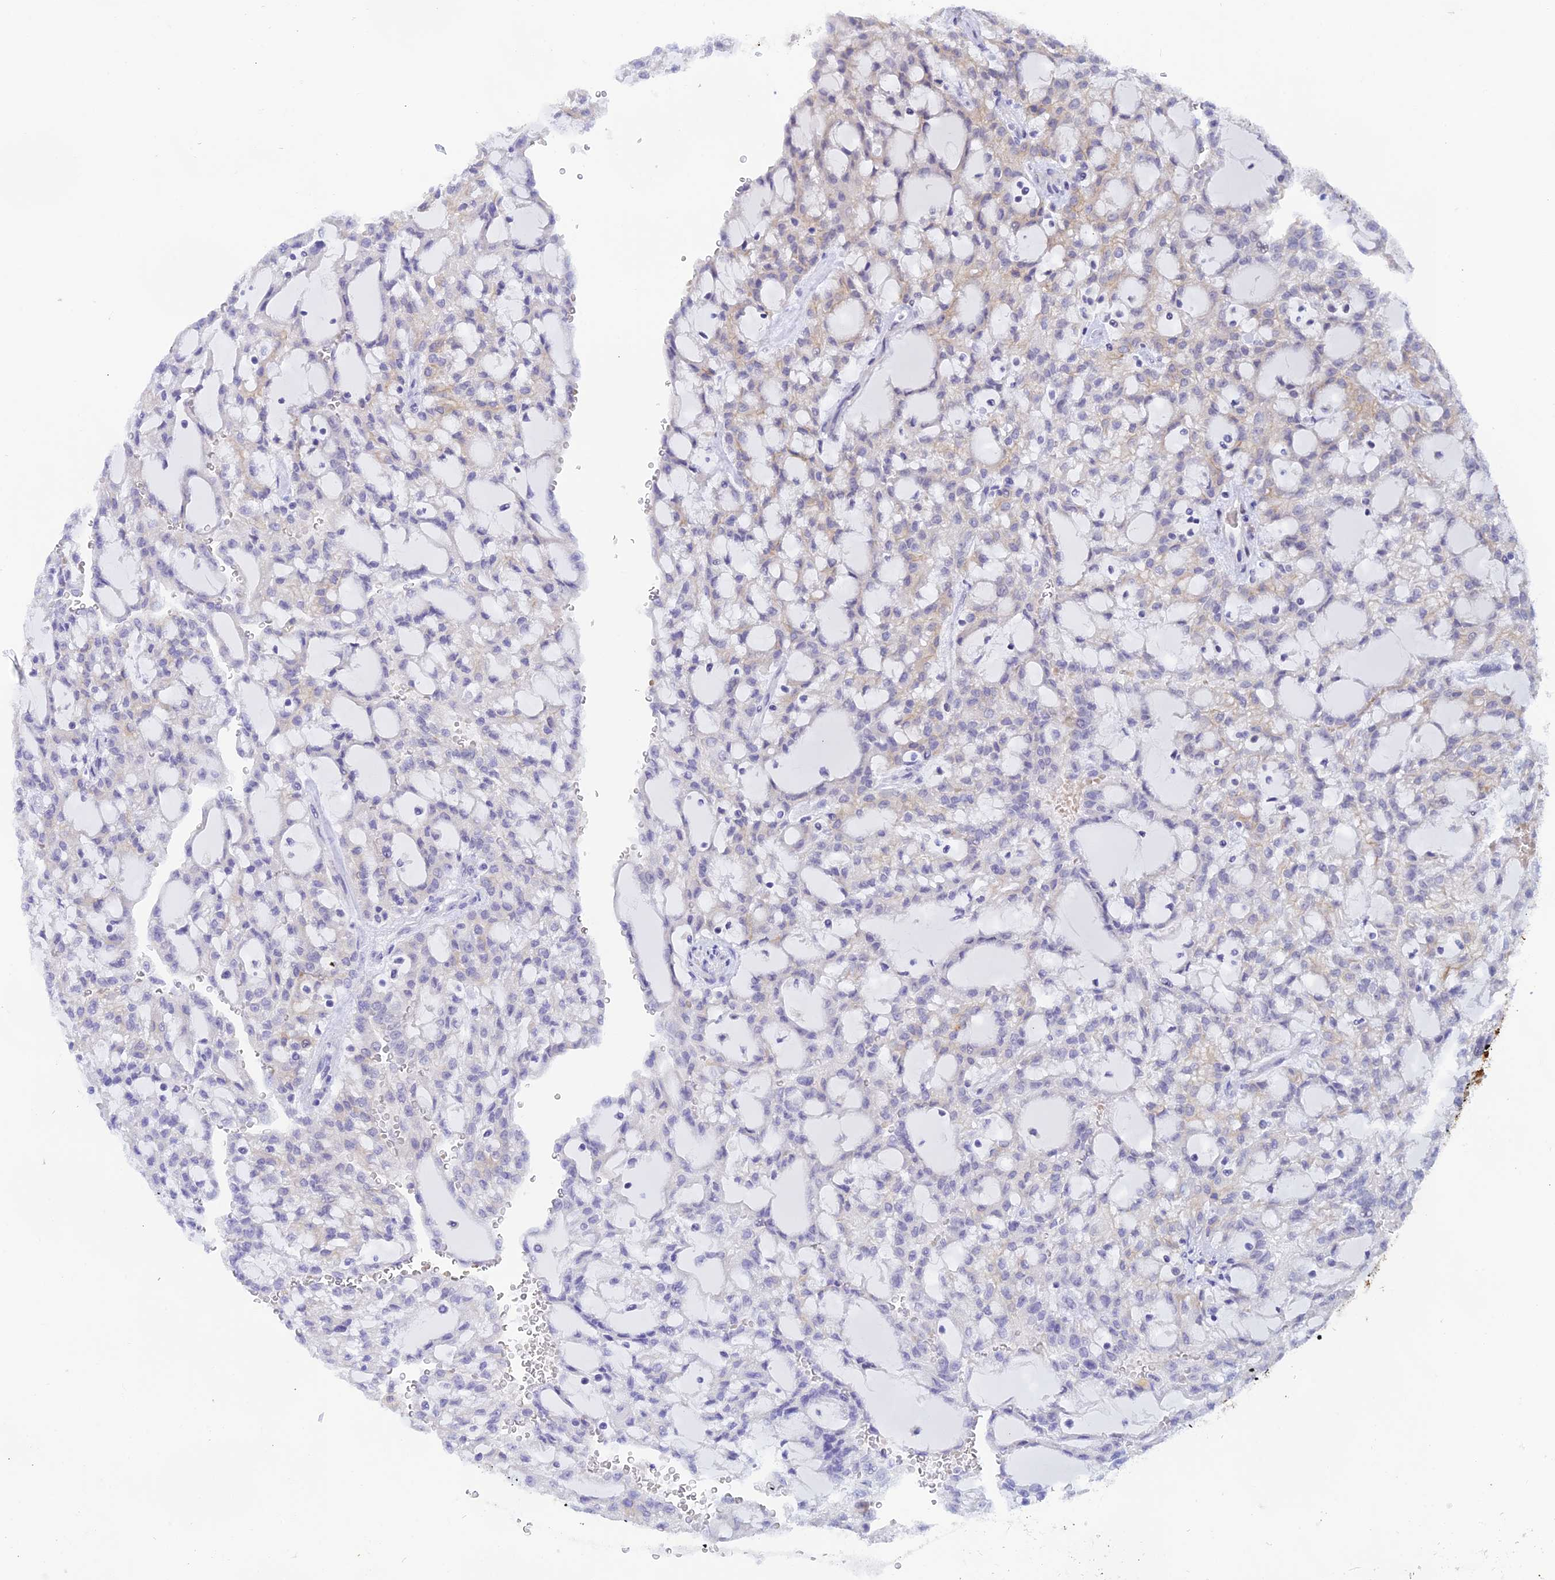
{"staining": {"intensity": "negative", "quantity": "none", "location": "none"}, "tissue": "renal cancer", "cell_type": "Tumor cells", "image_type": "cancer", "snomed": [{"axis": "morphology", "description": "Adenocarcinoma, NOS"}, {"axis": "topography", "description": "Kidney"}], "caption": "Human renal cancer (adenocarcinoma) stained for a protein using immunohistochemistry exhibits no expression in tumor cells.", "gene": "RASGEF1B", "patient": {"sex": "male", "age": 63}}